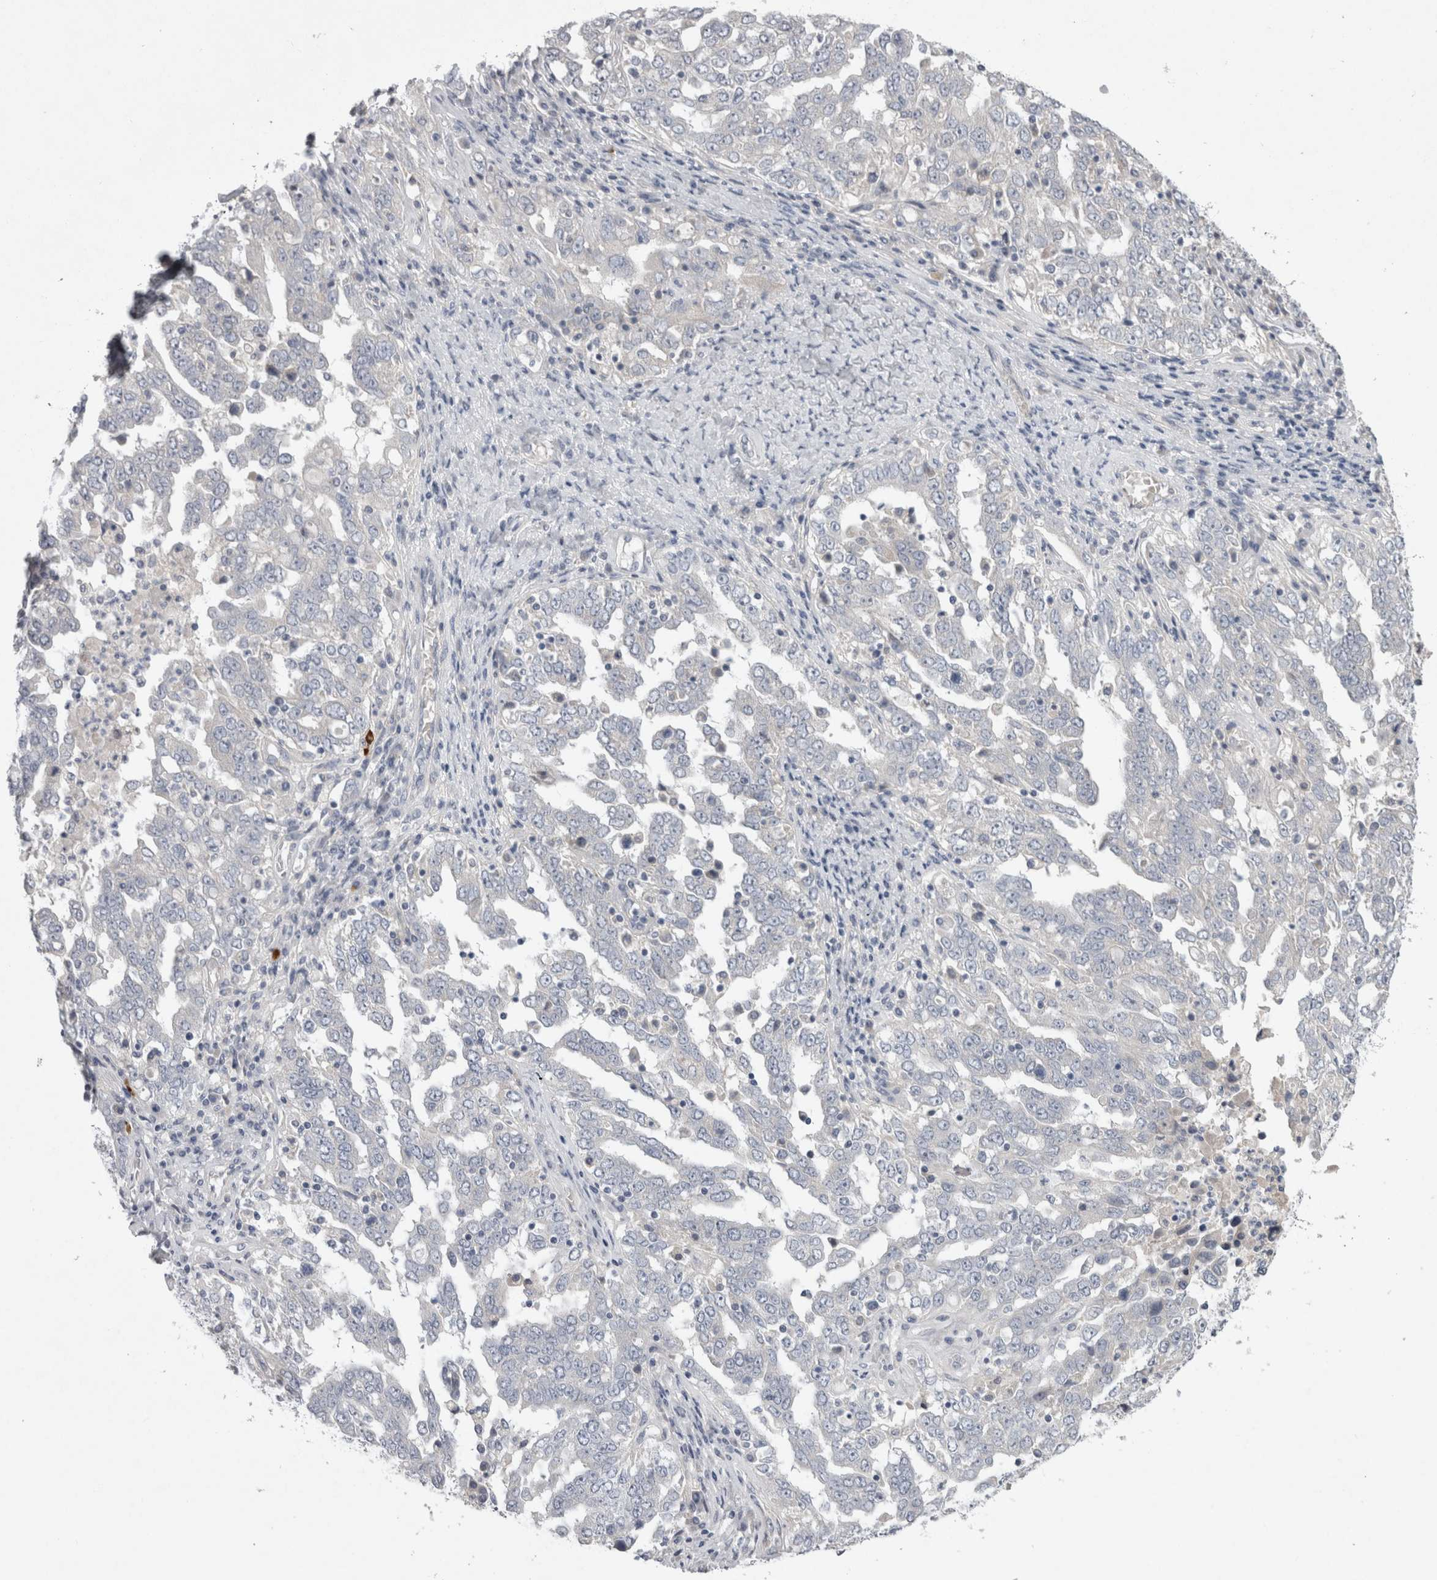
{"staining": {"intensity": "negative", "quantity": "none", "location": "none"}, "tissue": "ovarian cancer", "cell_type": "Tumor cells", "image_type": "cancer", "snomed": [{"axis": "morphology", "description": "Carcinoma, endometroid"}, {"axis": "topography", "description": "Ovary"}], "caption": "IHC of human ovarian endometroid carcinoma reveals no staining in tumor cells. The staining is performed using DAB (3,3'-diaminobenzidine) brown chromogen with nuclei counter-stained in using hematoxylin.", "gene": "LRRC40", "patient": {"sex": "female", "age": 62}}